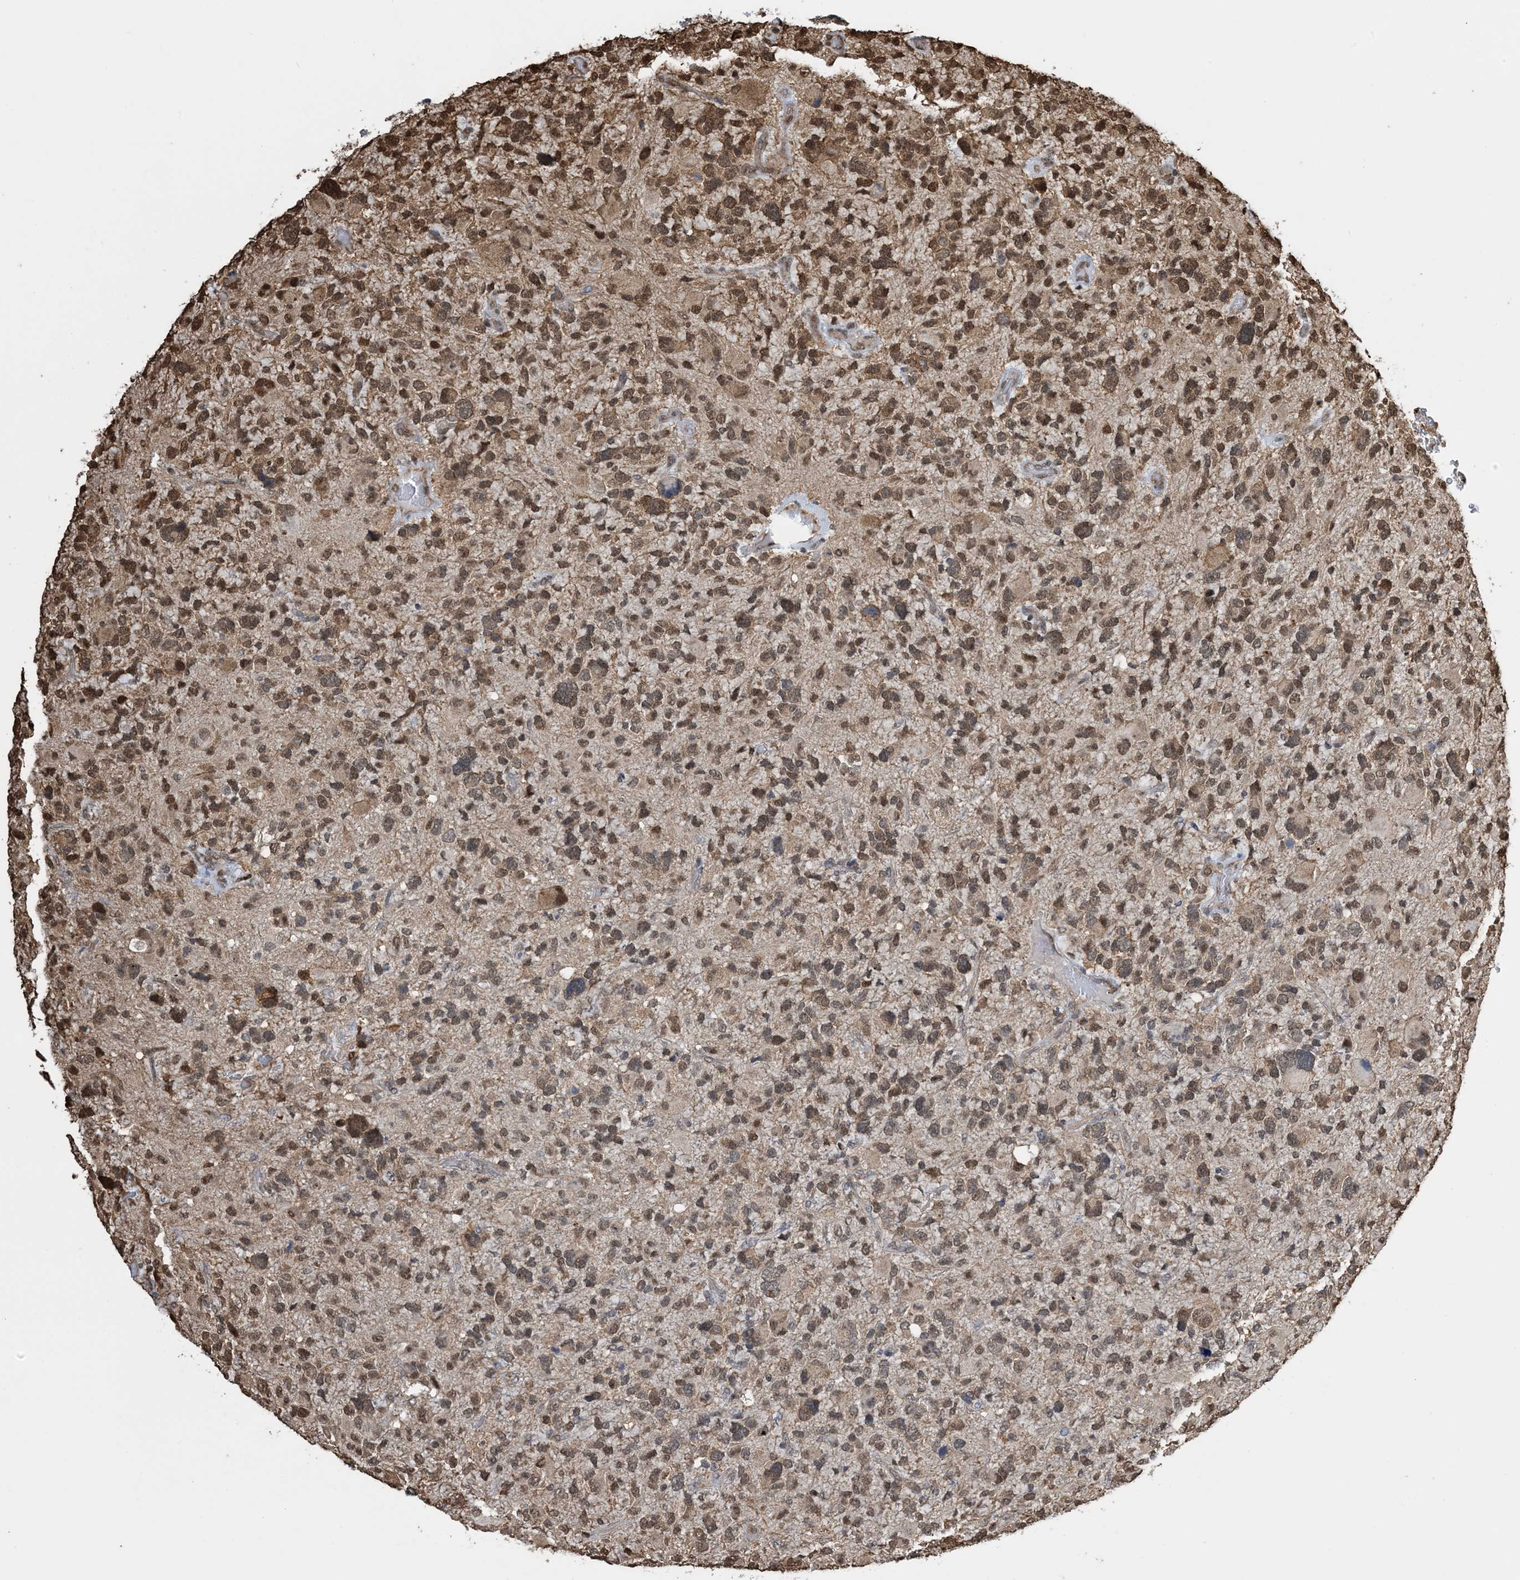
{"staining": {"intensity": "moderate", "quantity": ">75%", "location": "cytoplasmic/membranous,nuclear"}, "tissue": "glioma", "cell_type": "Tumor cells", "image_type": "cancer", "snomed": [{"axis": "morphology", "description": "Glioma, malignant, High grade"}, {"axis": "topography", "description": "Brain"}], "caption": "Immunohistochemistry of malignant high-grade glioma displays medium levels of moderate cytoplasmic/membranous and nuclear positivity in approximately >75% of tumor cells. Nuclei are stained in blue.", "gene": "HSPA1A", "patient": {"sex": "male", "age": 48}}